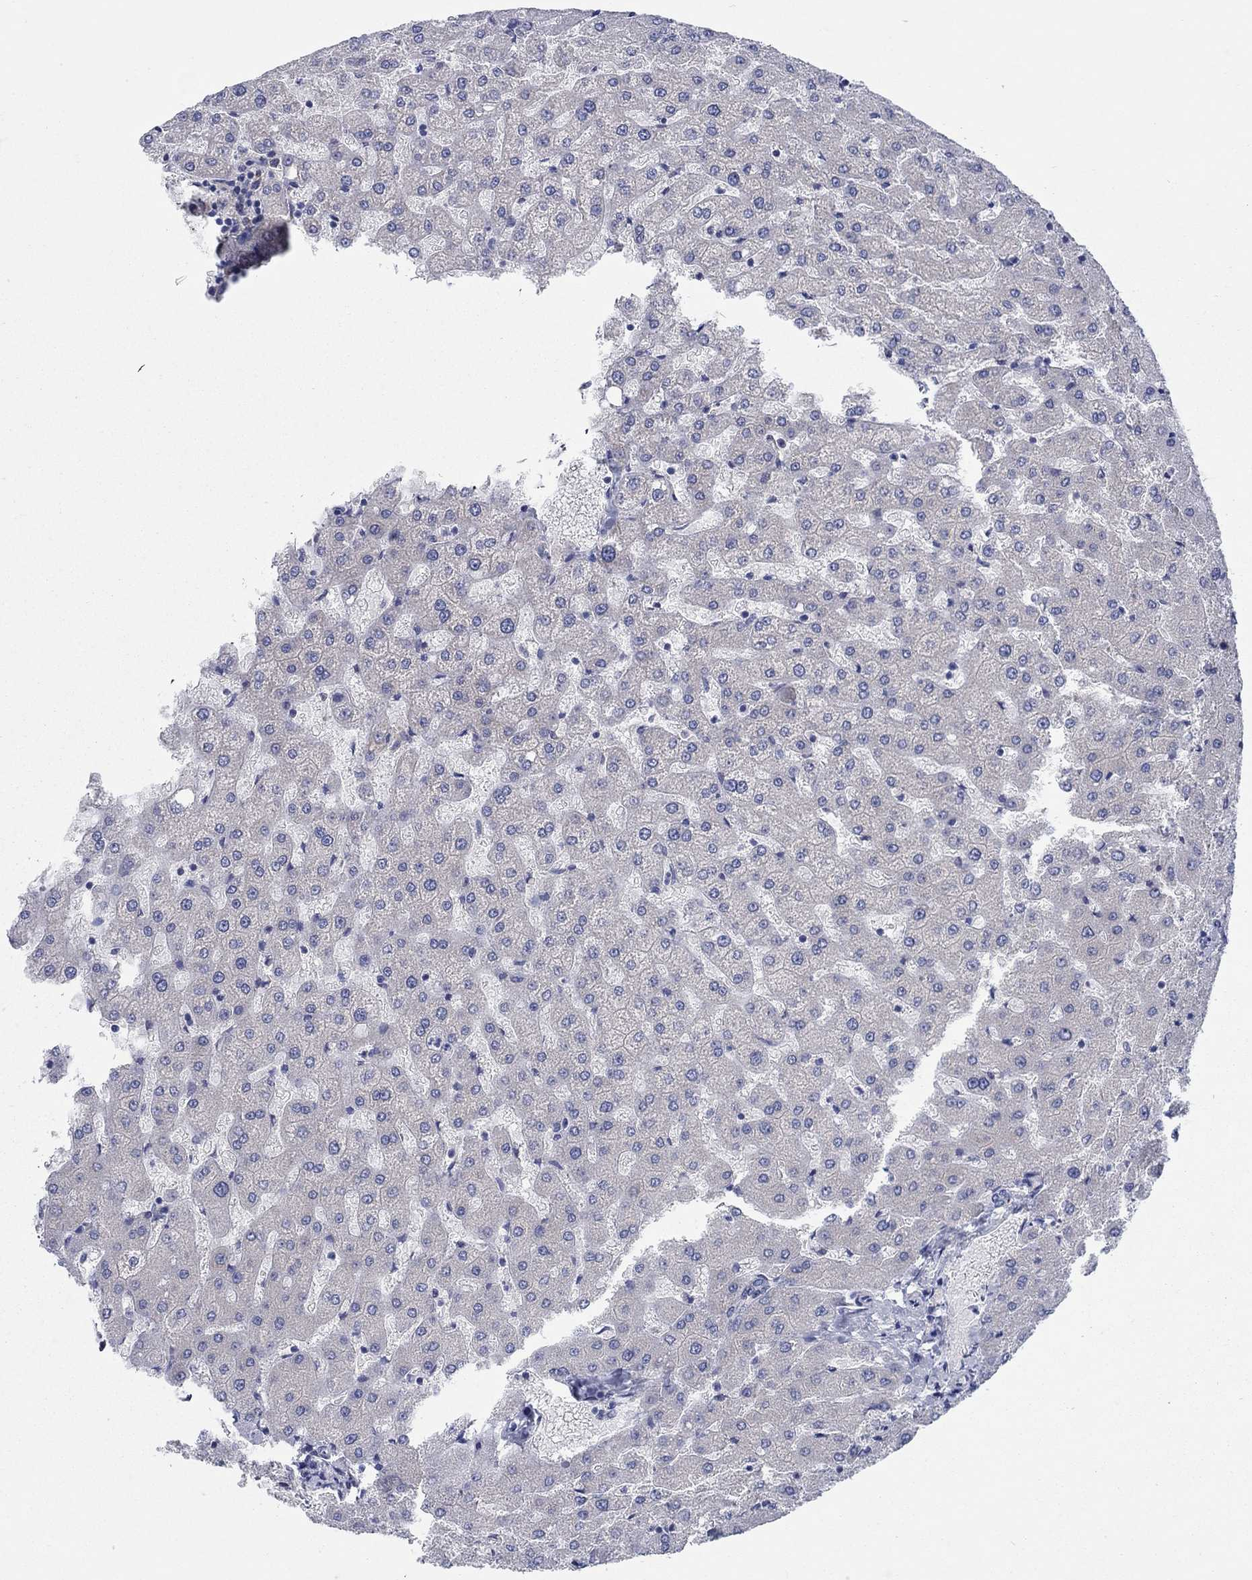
{"staining": {"intensity": "negative", "quantity": "none", "location": "none"}, "tissue": "liver", "cell_type": "Cholangiocytes", "image_type": "normal", "snomed": [{"axis": "morphology", "description": "Normal tissue, NOS"}, {"axis": "topography", "description": "Liver"}], "caption": "High power microscopy micrograph of an immunohistochemistry (IHC) photomicrograph of benign liver, revealing no significant expression in cholangiocytes.", "gene": "TMEM59", "patient": {"sex": "female", "age": 50}}